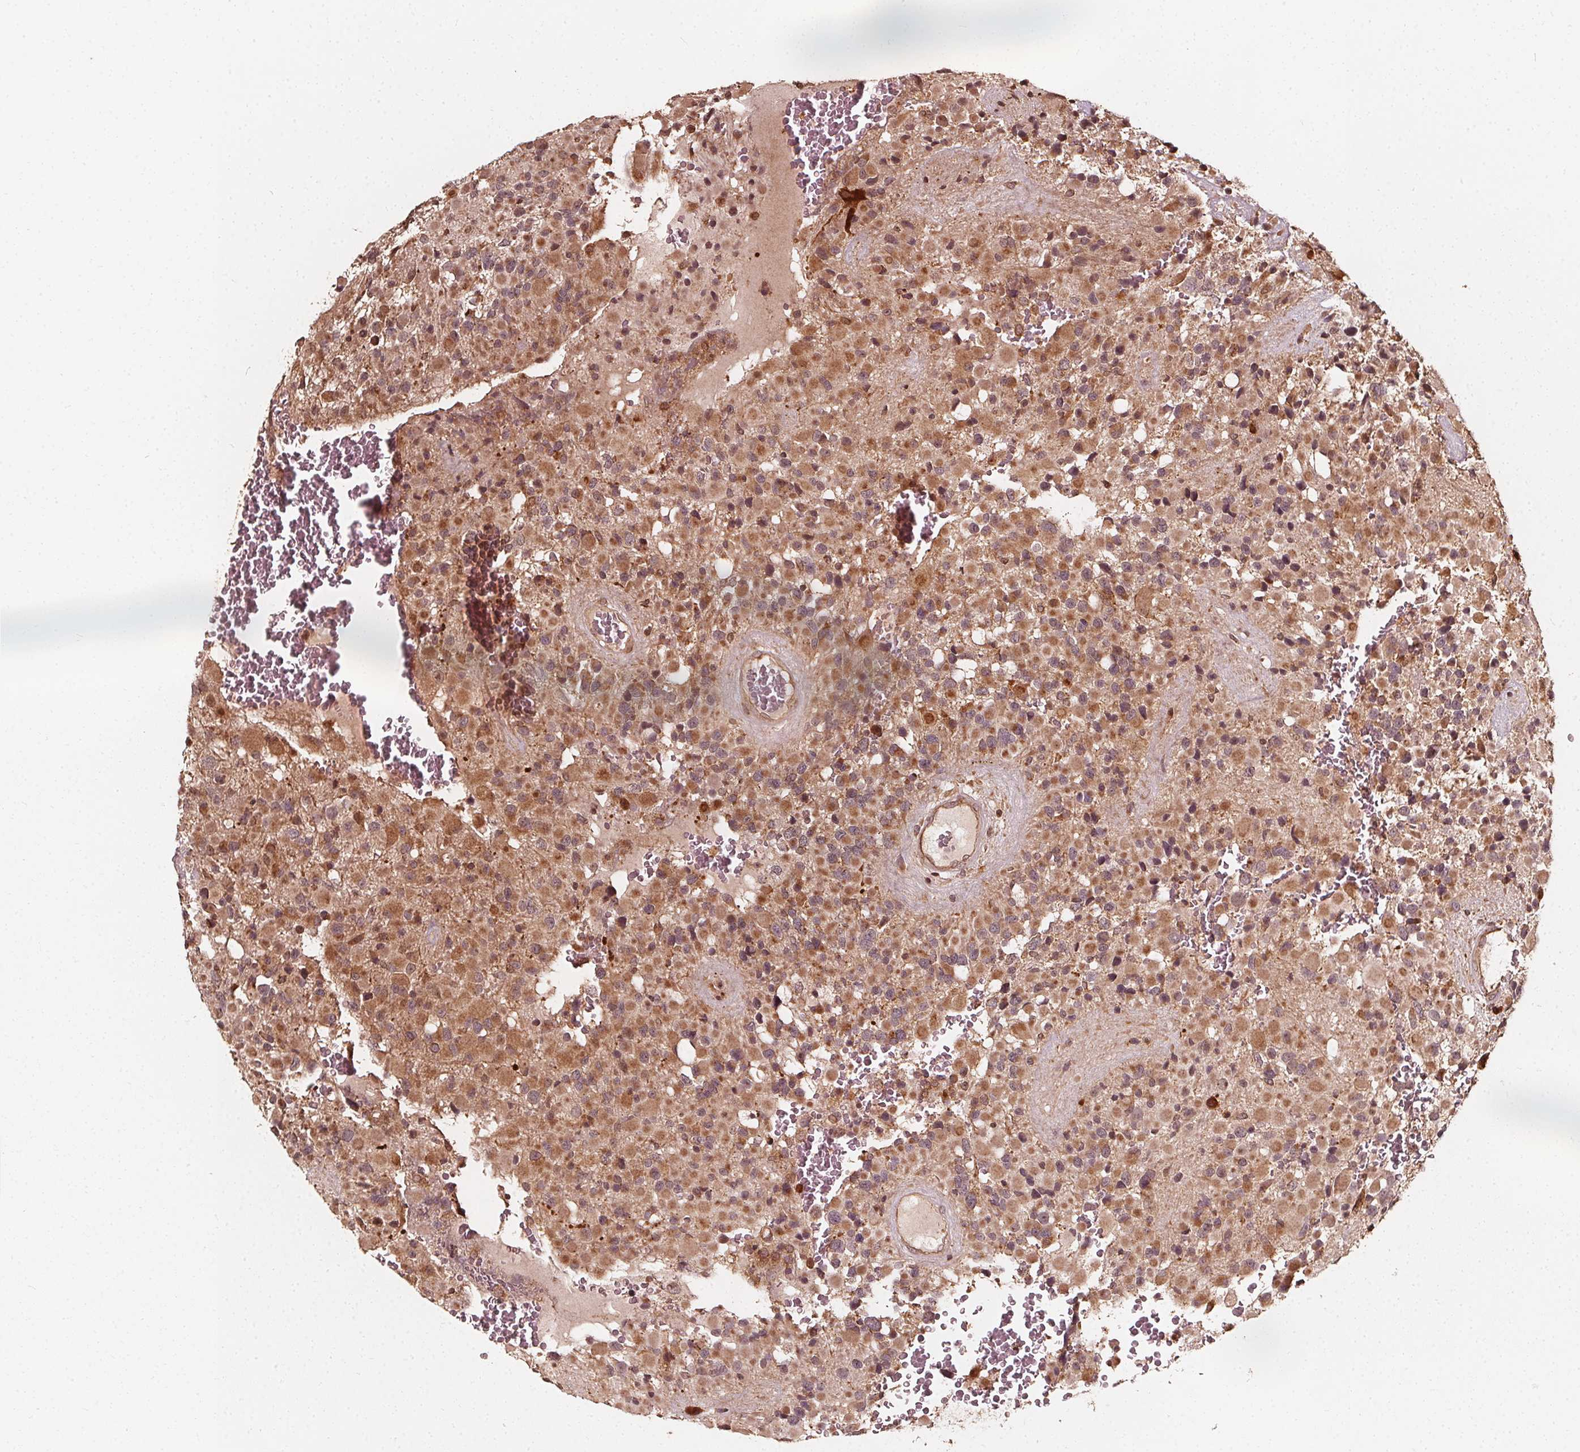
{"staining": {"intensity": "moderate", "quantity": "<25%", "location": "cytoplasmic/membranous,nuclear"}, "tissue": "glioma", "cell_type": "Tumor cells", "image_type": "cancer", "snomed": [{"axis": "morphology", "description": "Glioma, malignant, High grade"}, {"axis": "topography", "description": "Brain"}], "caption": "This is a photomicrograph of immunohistochemistry staining of malignant glioma (high-grade), which shows moderate positivity in the cytoplasmic/membranous and nuclear of tumor cells.", "gene": "NPC1", "patient": {"sex": "female", "age": 40}}